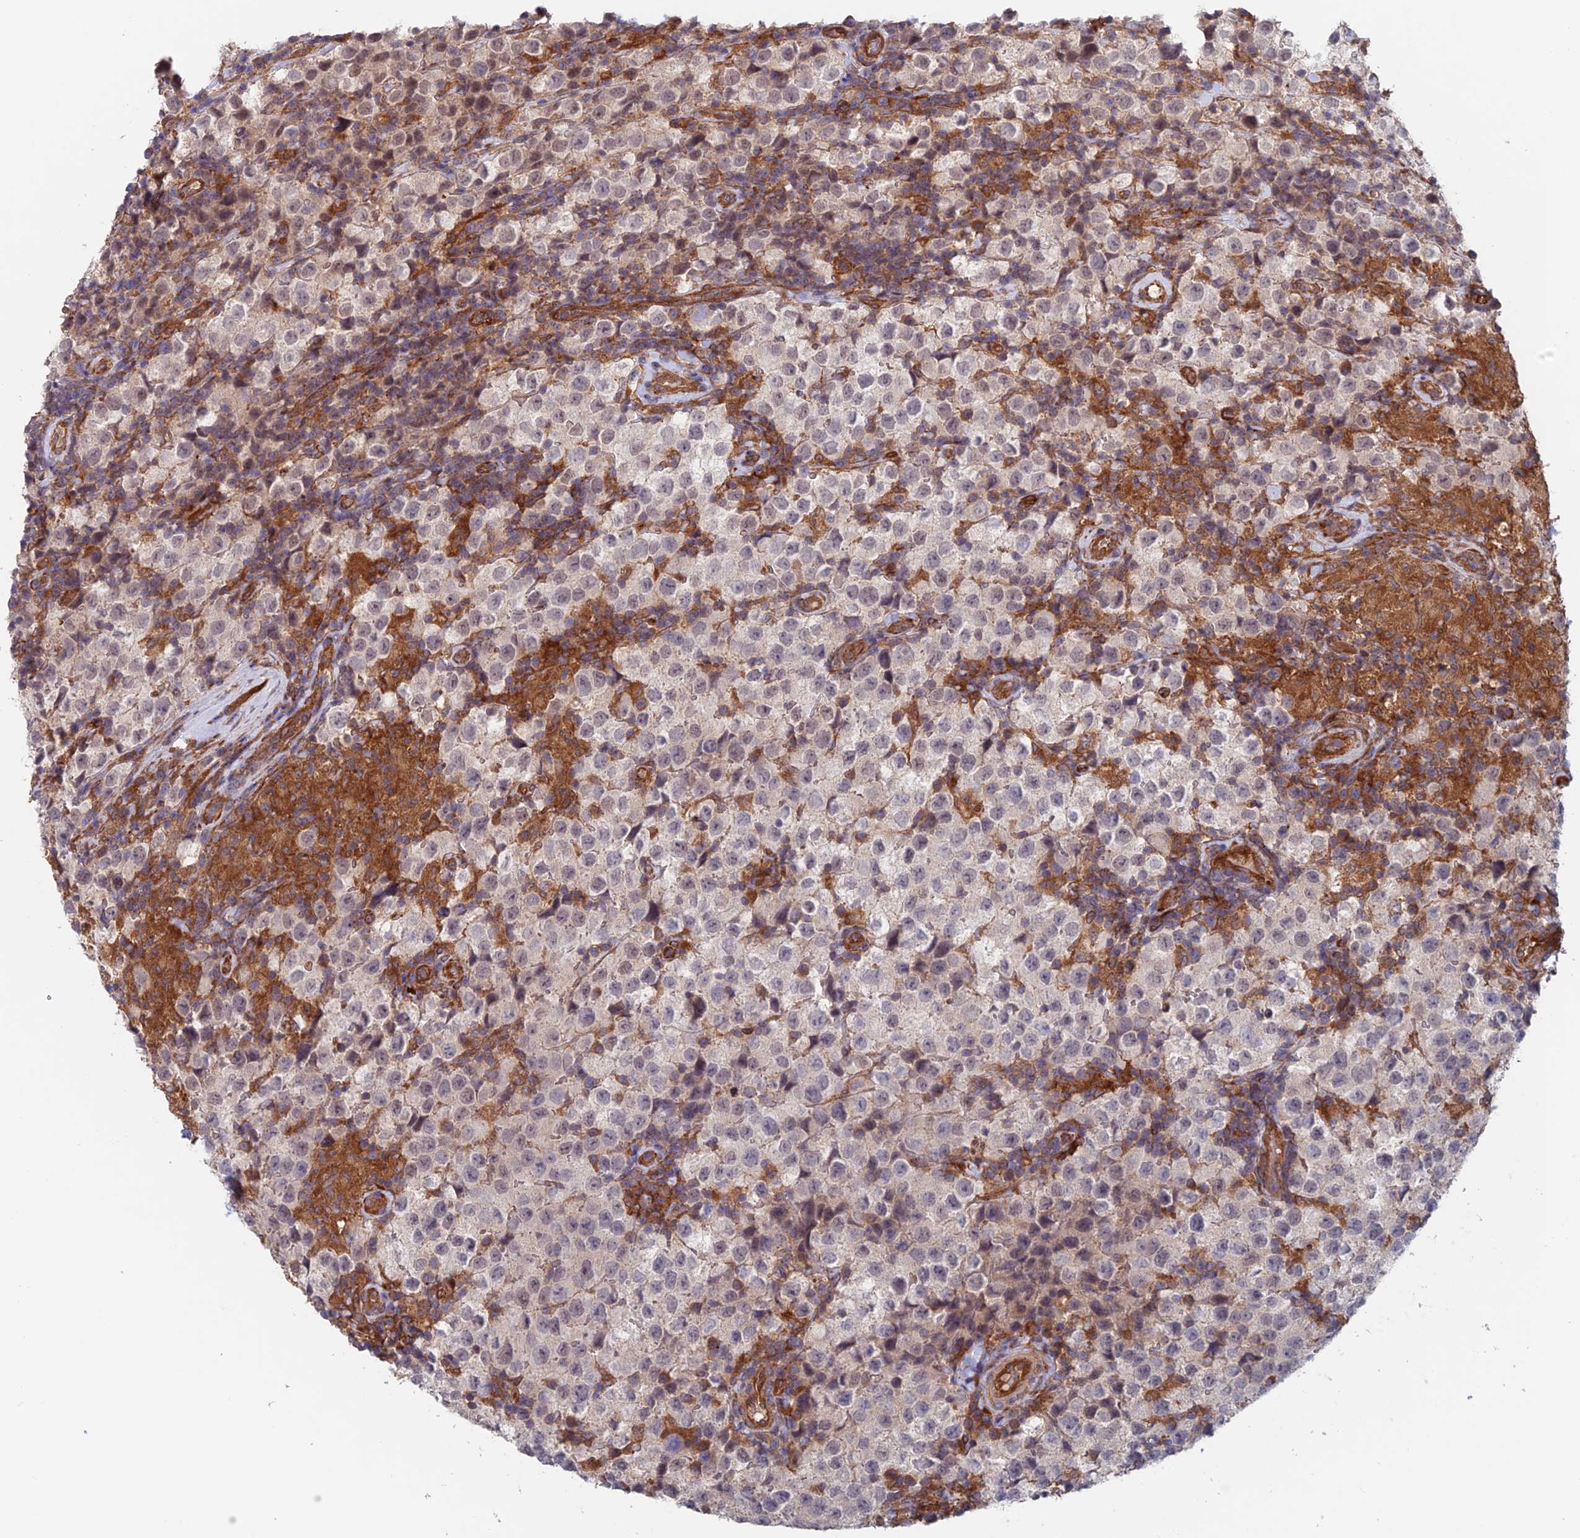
{"staining": {"intensity": "negative", "quantity": "none", "location": "none"}, "tissue": "testis cancer", "cell_type": "Tumor cells", "image_type": "cancer", "snomed": [{"axis": "morphology", "description": "Seminoma, NOS"}, {"axis": "morphology", "description": "Carcinoma, Embryonal, NOS"}, {"axis": "topography", "description": "Testis"}], "caption": "The photomicrograph displays no significant positivity in tumor cells of seminoma (testis).", "gene": "NUDT16L1", "patient": {"sex": "male", "age": 41}}